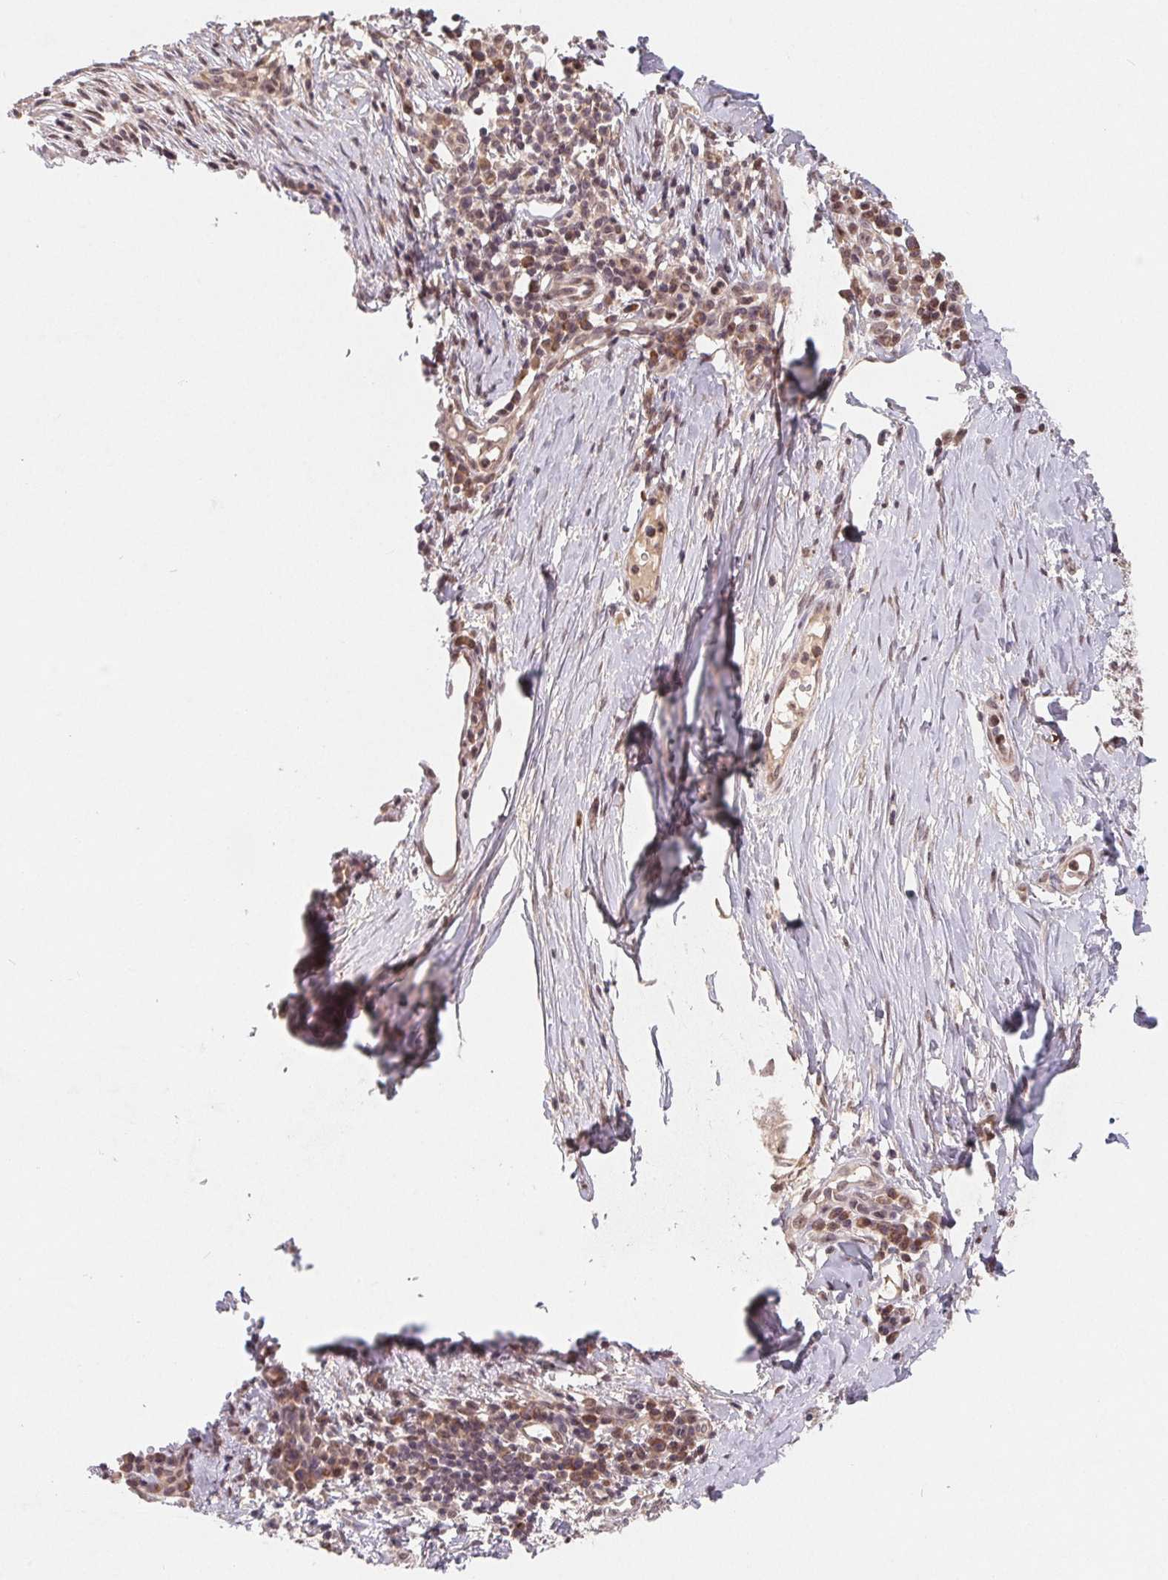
{"staining": {"intensity": "weak", "quantity": ">75%", "location": "nuclear"}, "tissue": "skin cancer", "cell_type": "Tumor cells", "image_type": "cancer", "snomed": [{"axis": "morphology", "description": "Basal cell carcinoma"}, {"axis": "topography", "description": "Skin"}], "caption": "Weak nuclear staining is appreciated in about >75% of tumor cells in skin basal cell carcinoma. The staining was performed using DAB (3,3'-diaminobenzidine) to visualize the protein expression in brown, while the nuclei were stained in blue with hematoxylin (Magnification: 20x).", "gene": "HMGN3", "patient": {"sex": "female", "age": 89}}